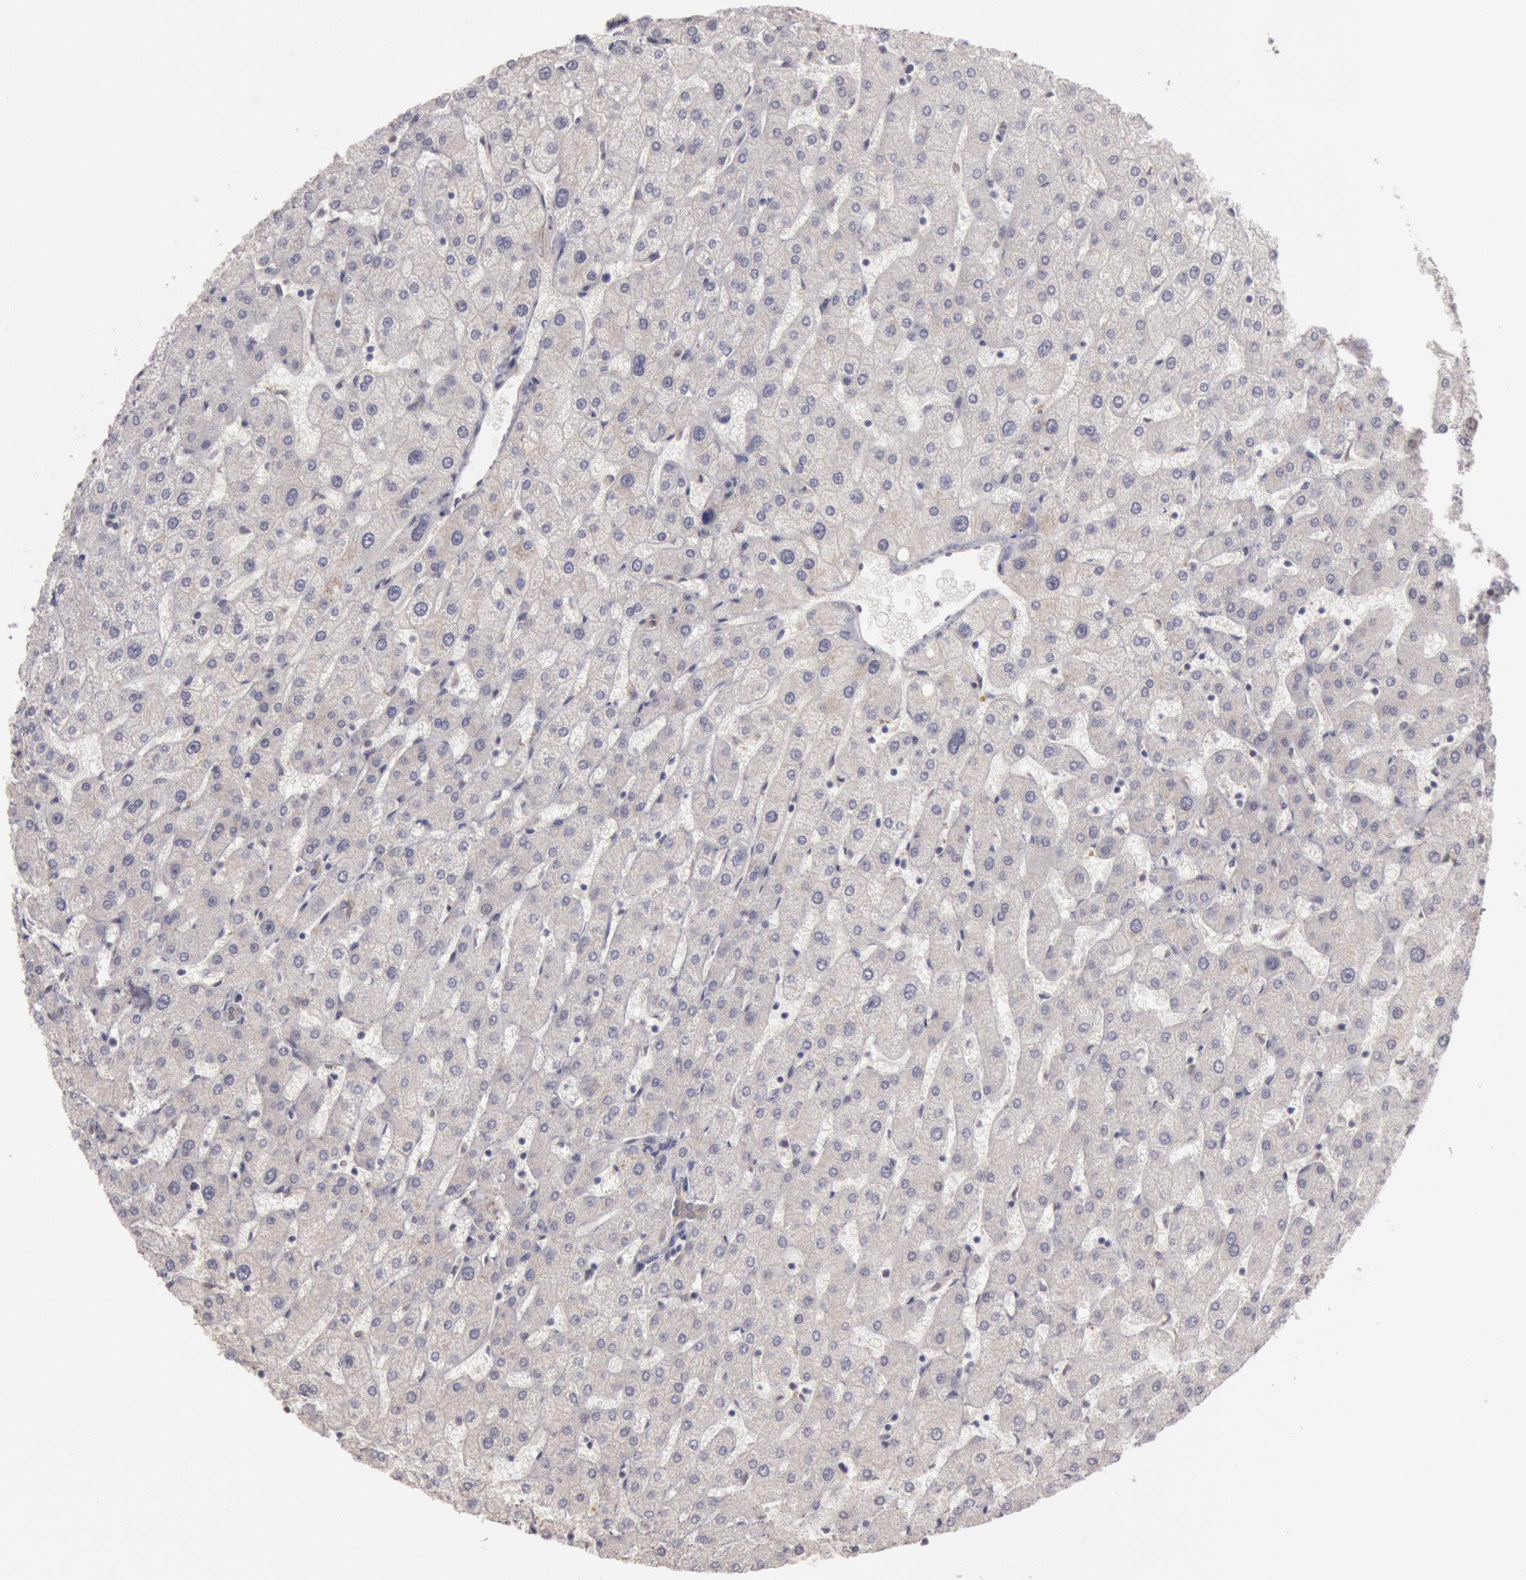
{"staining": {"intensity": "negative", "quantity": "none", "location": "none"}, "tissue": "liver", "cell_type": "Cholangiocytes", "image_type": "normal", "snomed": [{"axis": "morphology", "description": "Normal tissue, NOS"}, {"axis": "topography", "description": "Liver"}], "caption": "Immunohistochemistry image of unremarkable liver: human liver stained with DAB reveals no significant protein expression in cholangiocytes.", "gene": "RIMBP3B", "patient": {"sex": "male", "age": 67}}